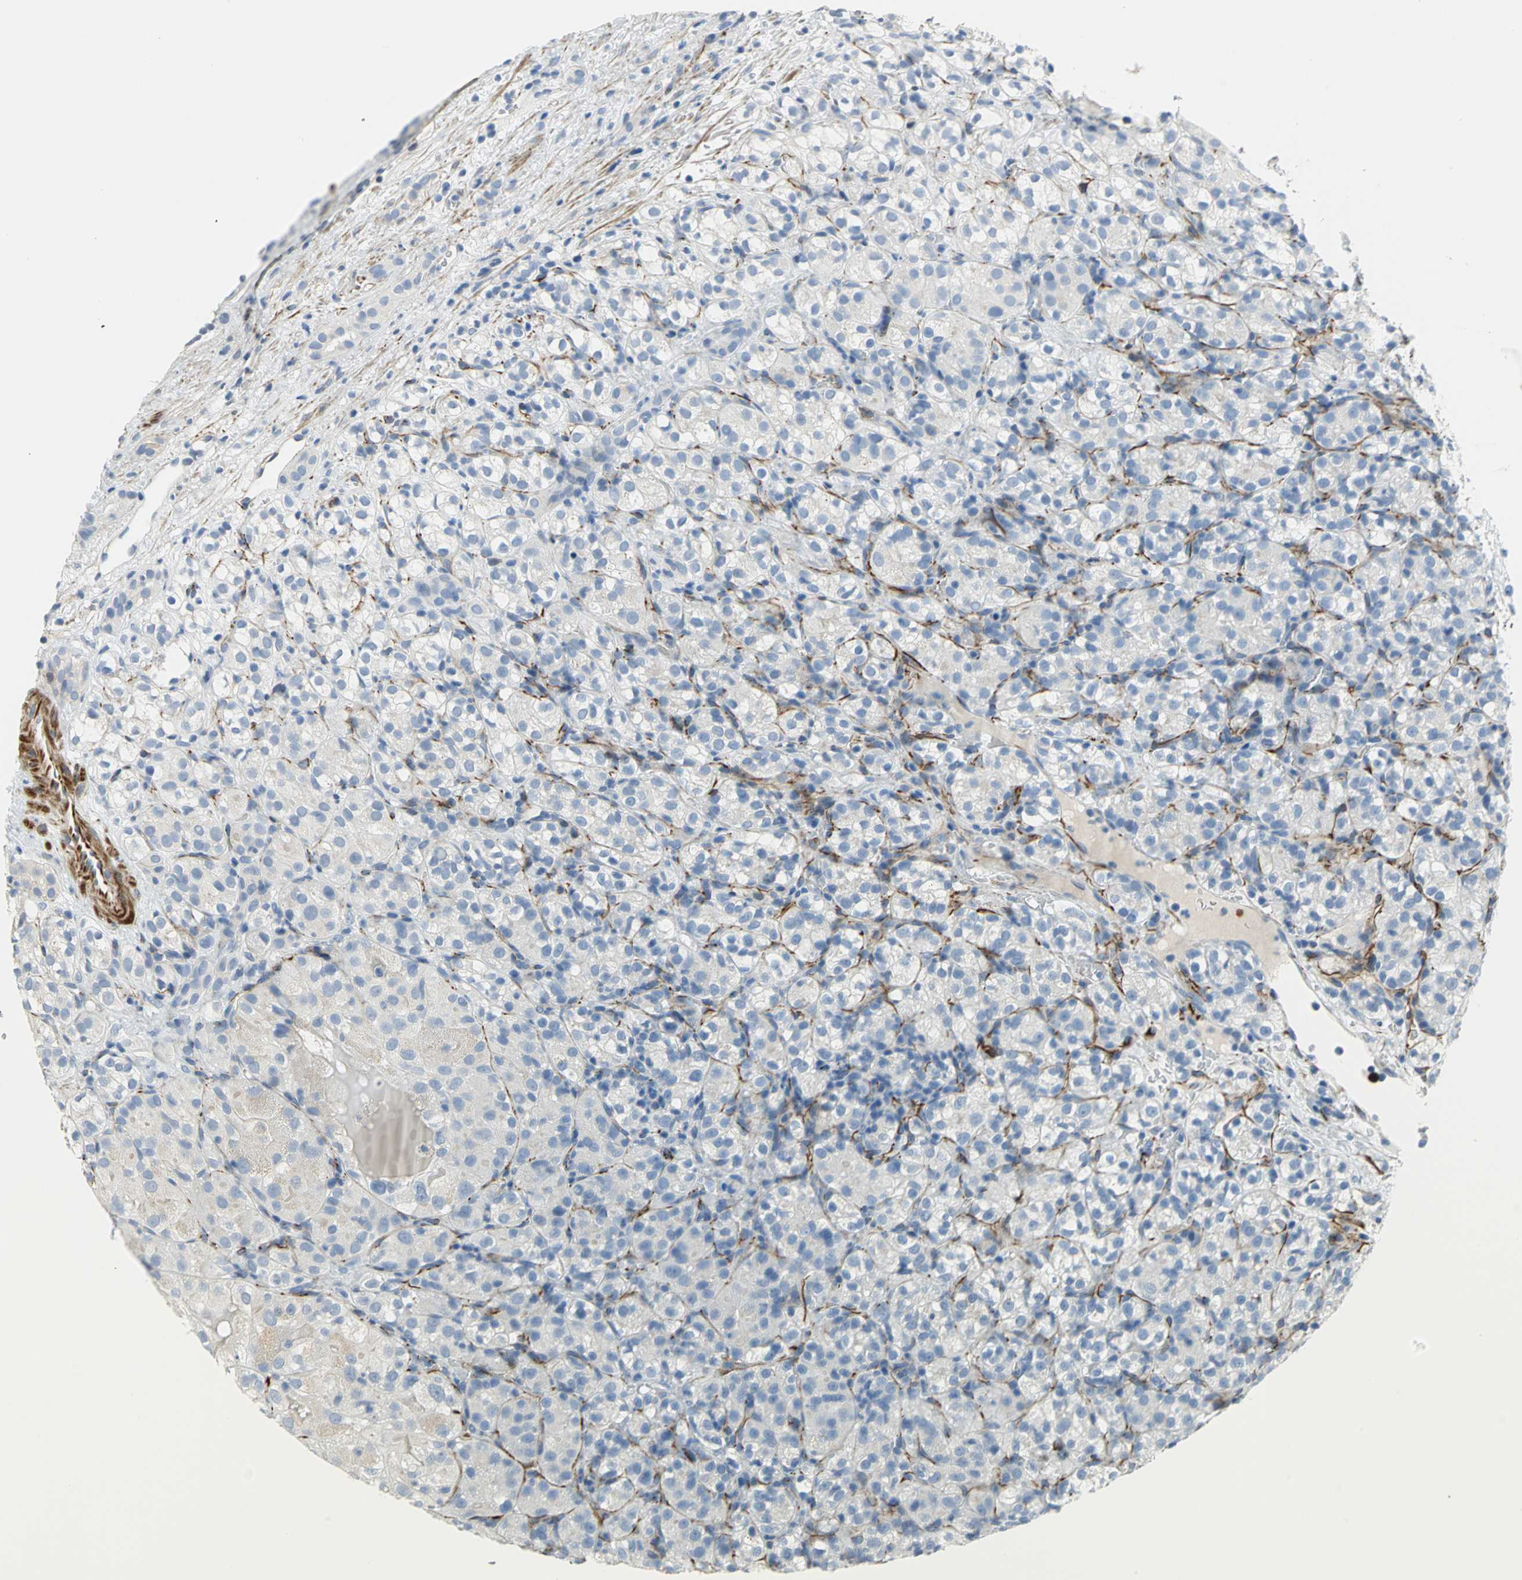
{"staining": {"intensity": "negative", "quantity": "none", "location": "none"}, "tissue": "renal cancer", "cell_type": "Tumor cells", "image_type": "cancer", "snomed": [{"axis": "morphology", "description": "Normal tissue, NOS"}, {"axis": "morphology", "description": "Adenocarcinoma, NOS"}, {"axis": "topography", "description": "Kidney"}], "caption": "Immunohistochemistry histopathology image of neoplastic tissue: human renal cancer (adenocarcinoma) stained with DAB exhibits no significant protein expression in tumor cells.", "gene": "ALOX15", "patient": {"sex": "male", "age": 61}}